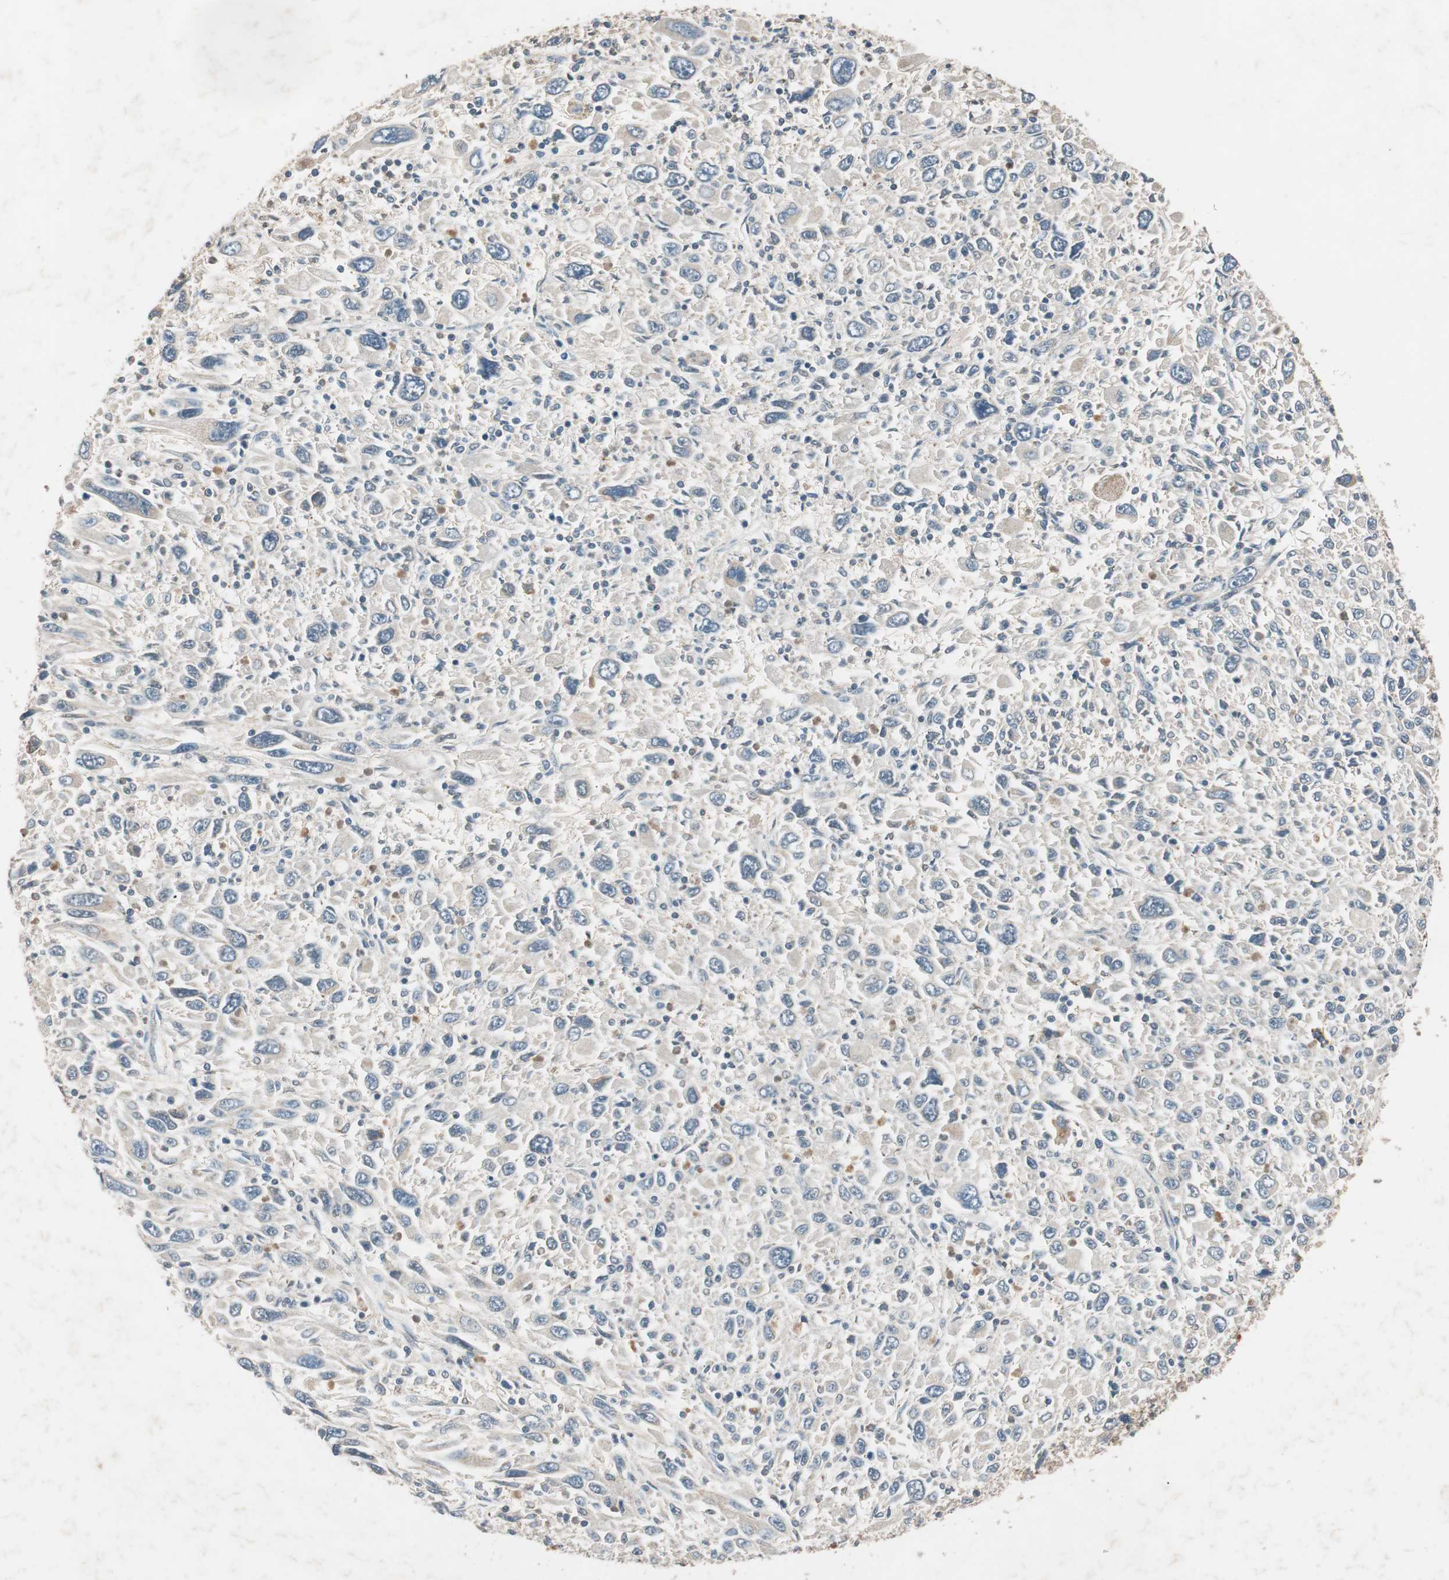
{"staining": {"intensity": "negative", "quantity": "none", "location": "none"}, "tissue": "melanoma", "cell_type": "Tumor cells", "image_type": "cancer", "snomed": [{"axis": "morphology", "description": "Malignant melanoma, Metastatic site"}, {"axis": "topography", "description": "Skin"}], "caption": "The immunohistochemistry histopathology image has no significant staining in tumor cells of malignant melanoma (metastatic site) tissue.", "gene": "HPN", "patient": {"sex": "female", "age": 56}}